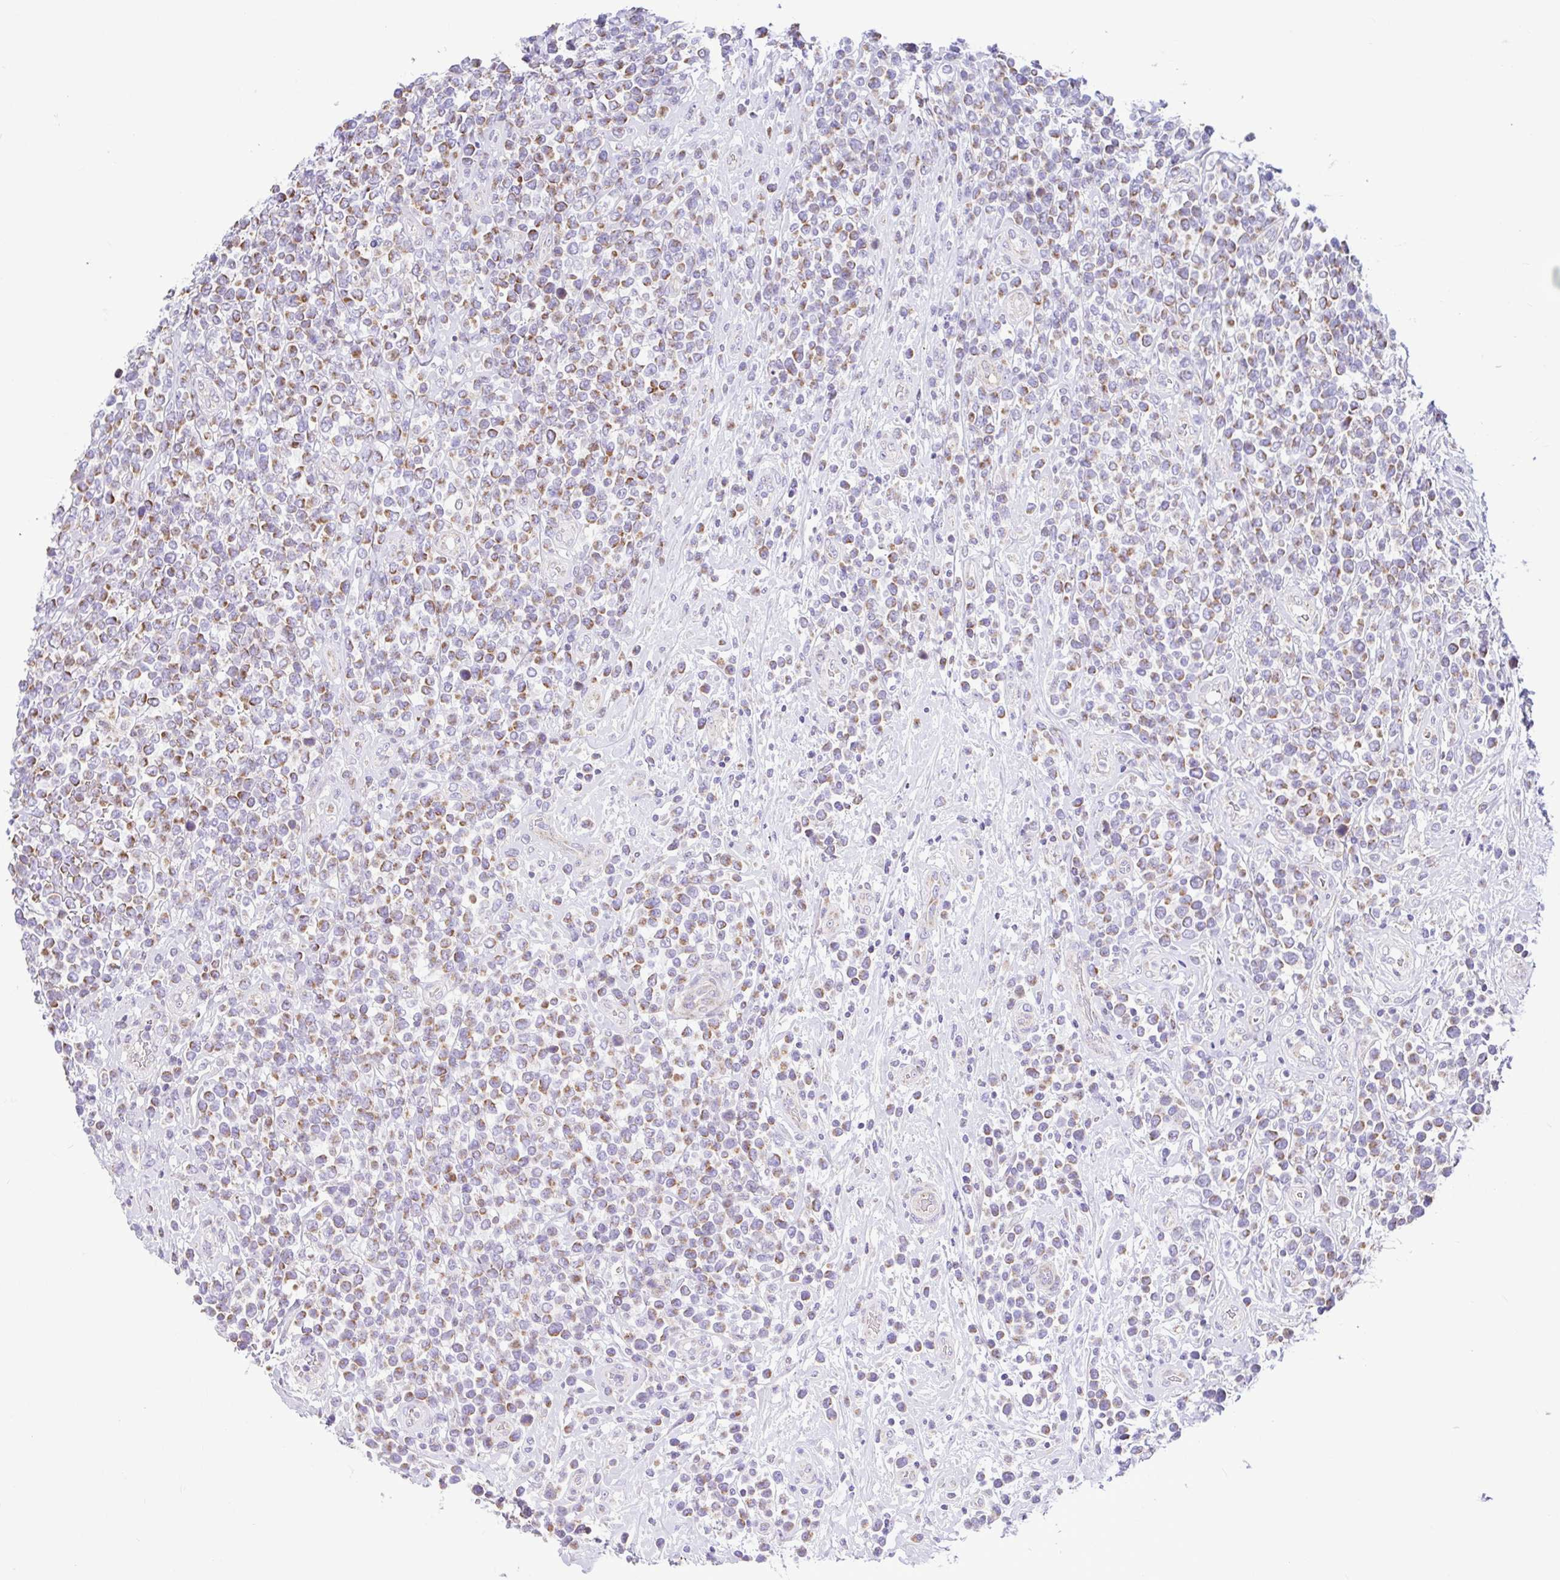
{"staining": {"intensity": "moderate", "quantity": "25%-75%", "location": "cytoplasmic/membranous"}, "tissue": "lymphoma", "cell_type": "Tumor cells", "image_type": "cancer", "snomed": [{"axis": "morphology", "description": "Malignant lymphoma, non-Hodgkin's type, High grade"}, {"axis": "topography", "description": "Soft tissue"}], "caption": "IHC (DAB) staining of malignant lymphoma, non-Hodgkin's type (high-grade) reveals moderate cytoplasmic/membranous protein positivity in approximately 25%-75% of tumor cells.", "gene": "NDUFS2", "patient": {"sex": "female", "age": 56}}